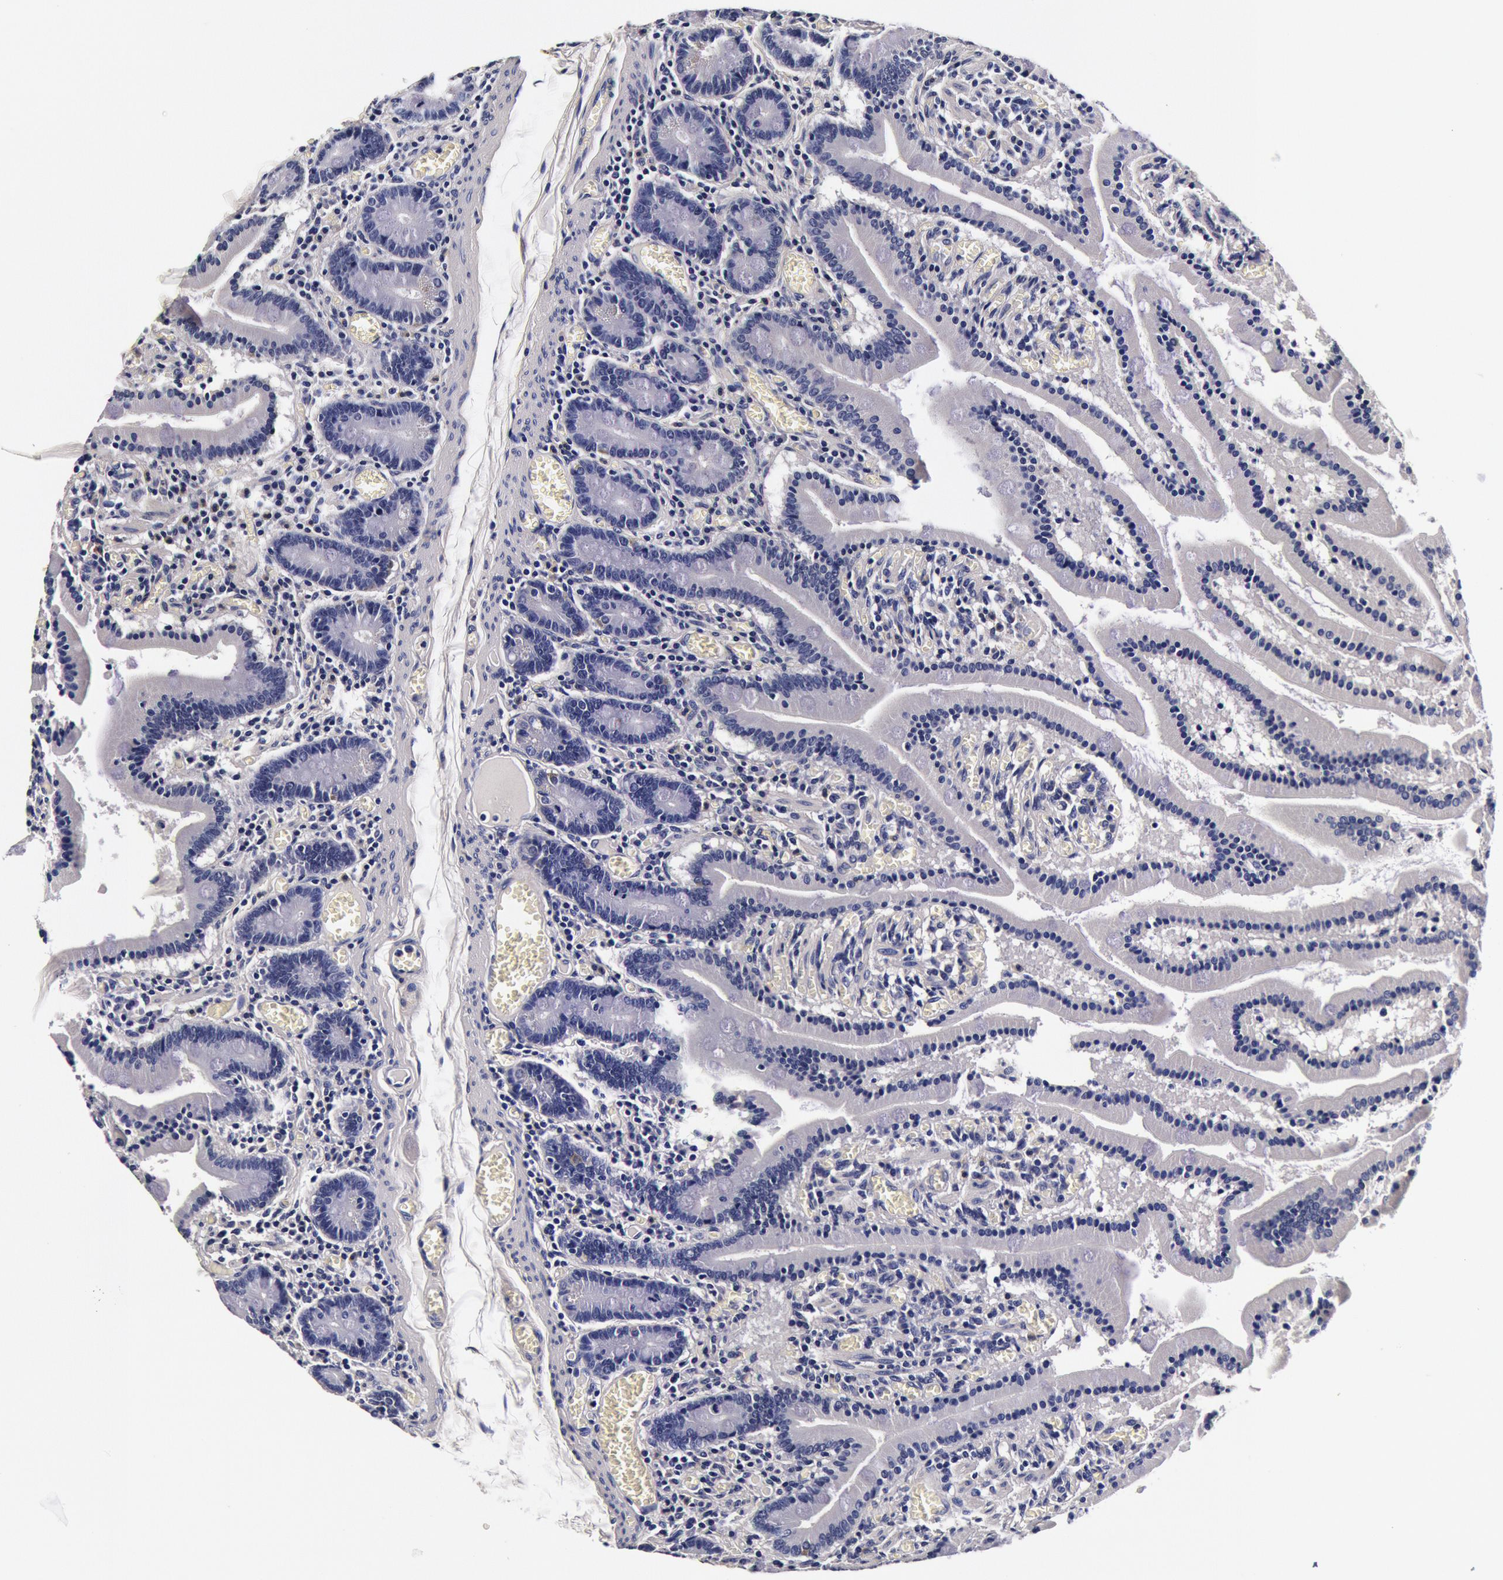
{"staining": {"intensity": "negative", "quantity": "none", "location": "none"}, "tissue": "small intestine", "cell_type": "Glandular cells", "image_type": "normal", "snomed": [{"axis": "morphology", "description": "Normal tissue, NOS"}, {"axis": "topography", "description": "Small intestine"}], "caption": "A high-resolution histopathology image shows immunohistochemistry staining of unremarkable small intestine, which demonstrates no significant positivity in glandular cells. Nuclei are stained in blue.", "gene": "CCDC22", "patient": {"sex": "male", "age": 59}}